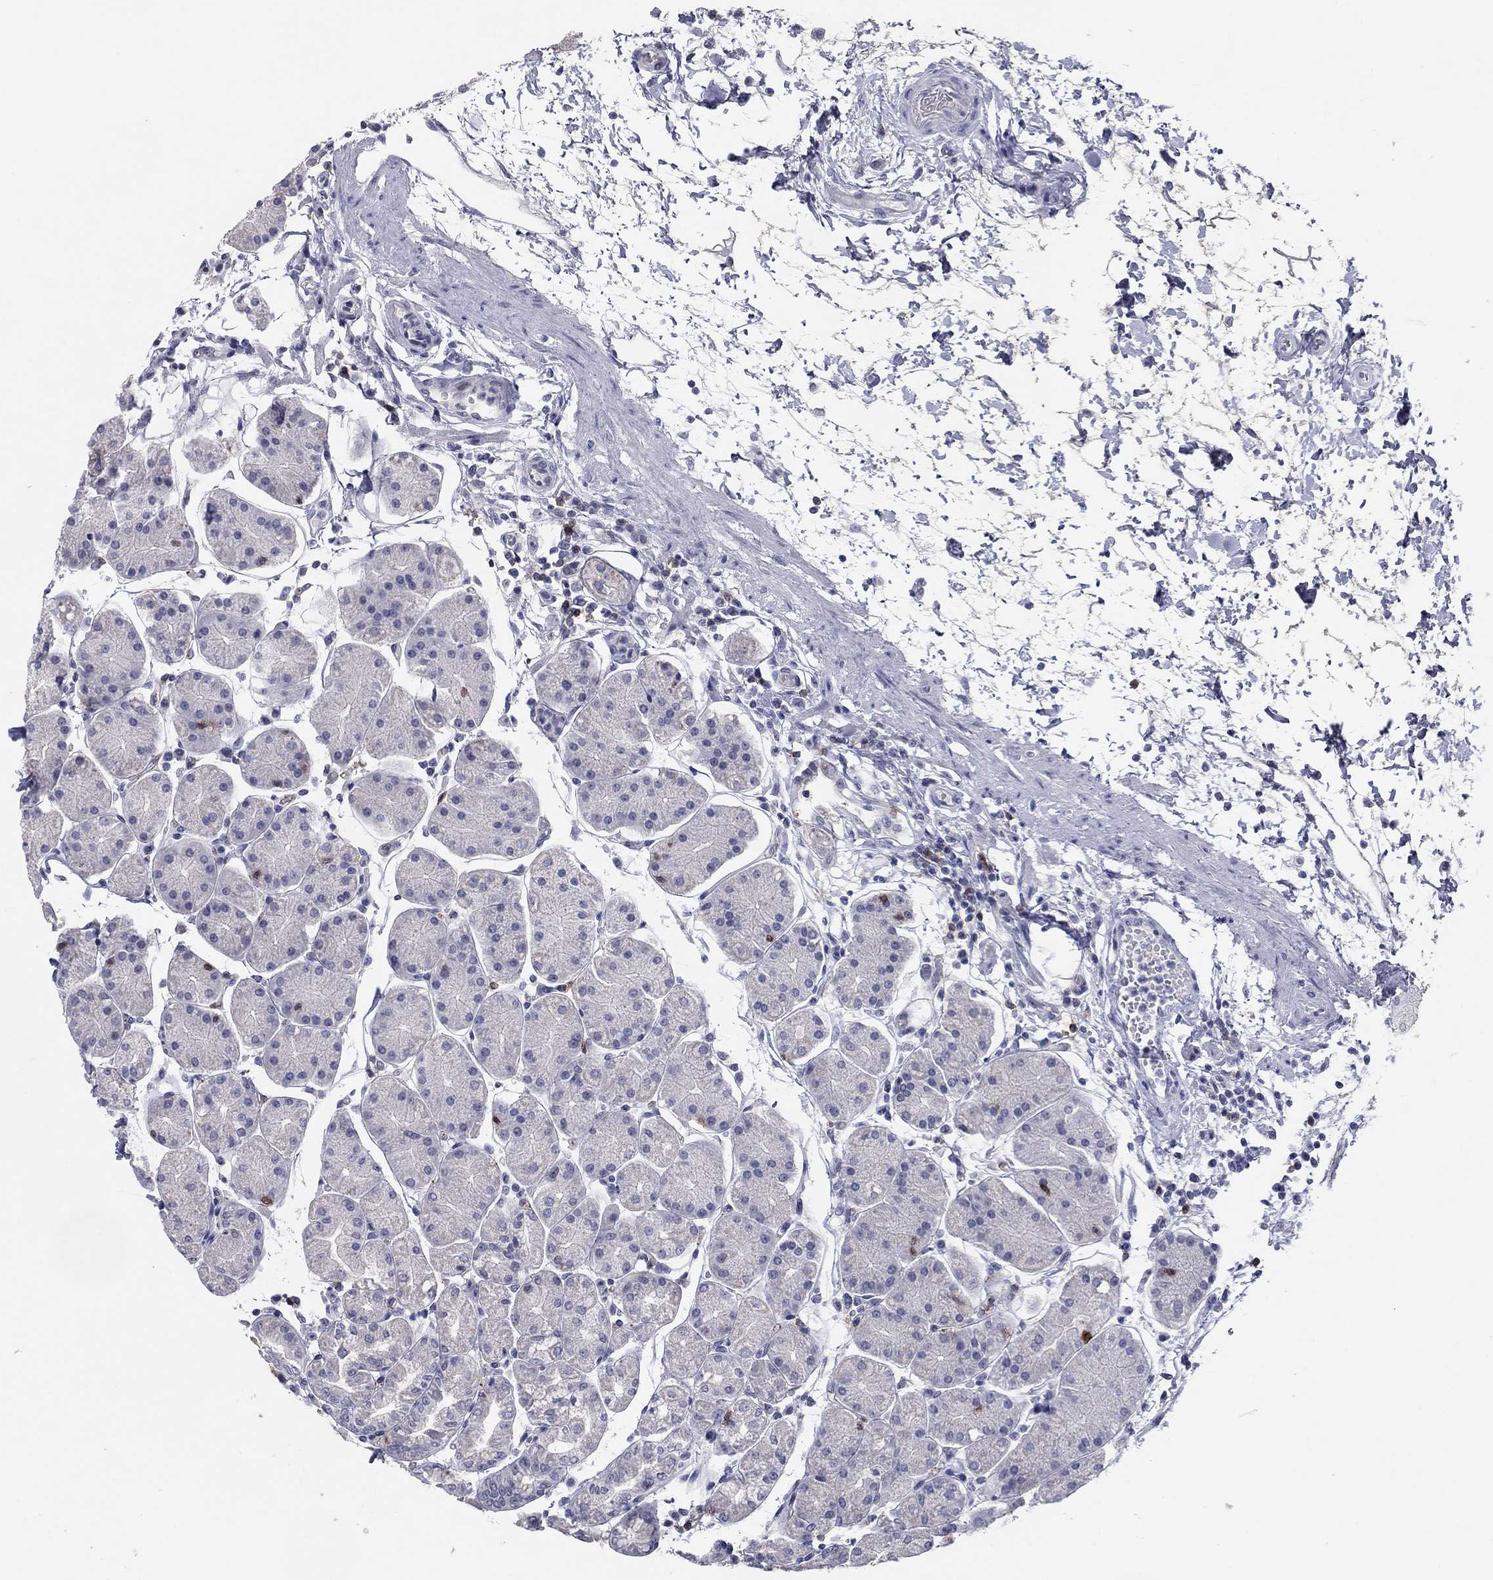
{"staining": {"intensity": "negative", "quantity": "none", "location": "none"}, "tissue": "stomach", "cell_type": "Glandular cells", "image_type": "normal", "snomed": [{"axis": "morphology", "description": "Normal tissue, NOS"}, {"axis": "topography", "description": "Stomach"}], "caption": "The histopathology image displays no significant expression in glandular cells of stomach. (Stains: DAB immunohistochemistry with hematoxylin counter stain, Microscopy: brightfield microscopy at high magnification).", "gene": "ITGAE", "patient": {"sex": "male", "age": 54}}